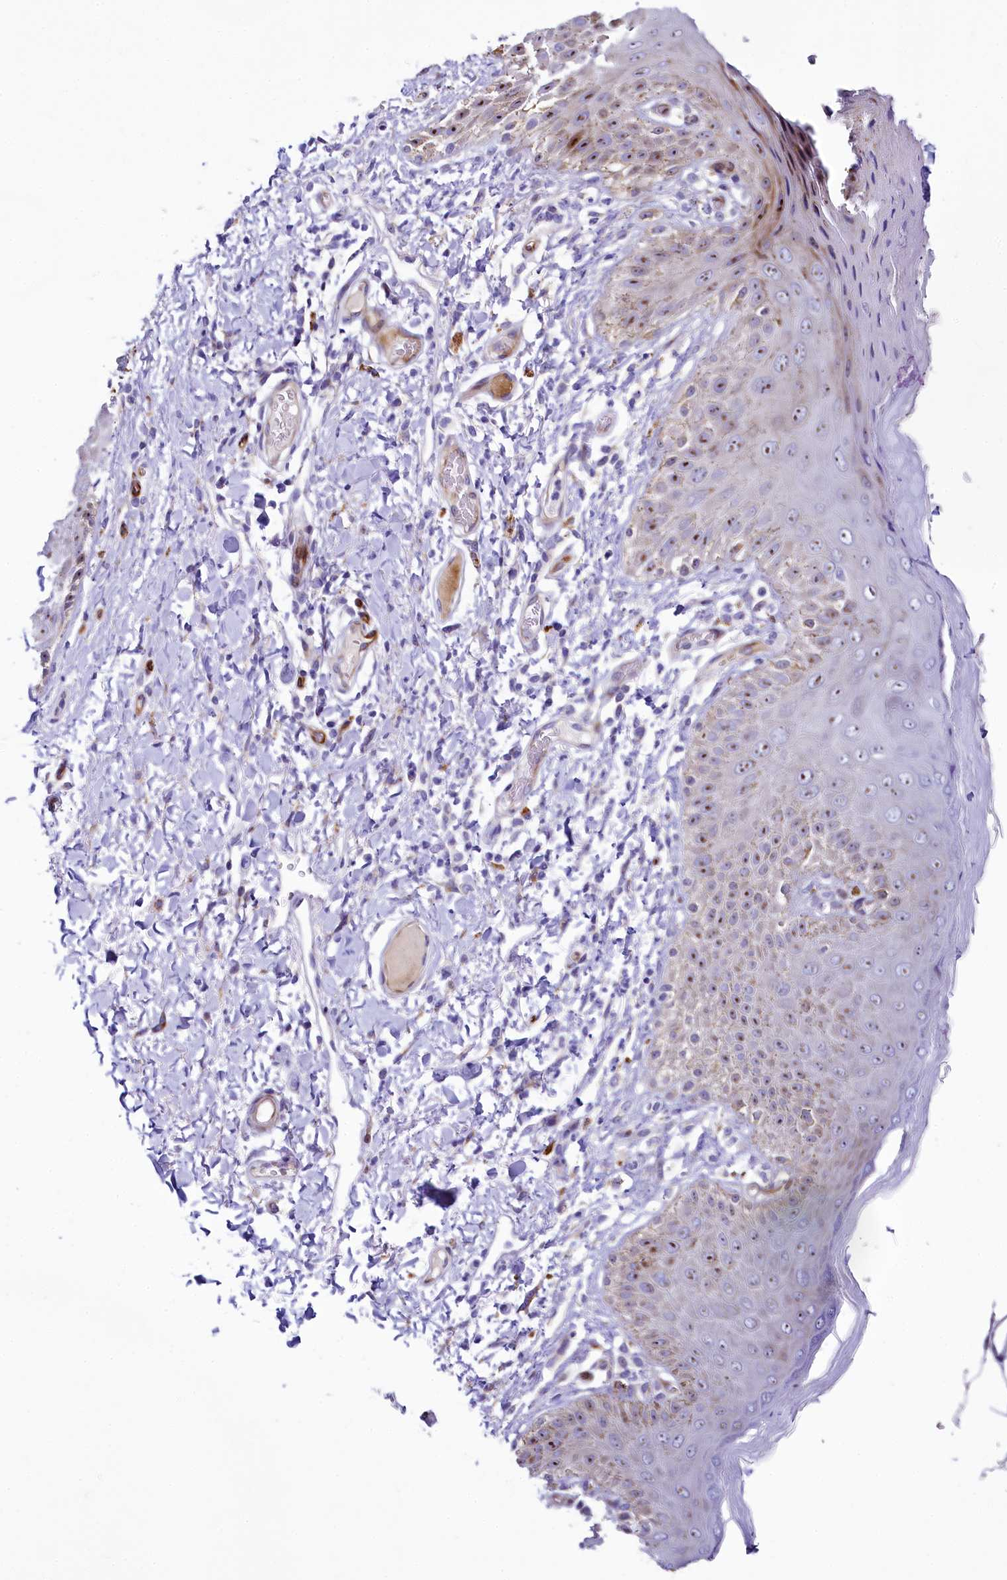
{"staining": {"intensity": "moderate", "quantity": "<25%", "location": "nuclear"}, "tissue": "skin", "cell_type": "Epidermal cells", "image_type": "normal", "snomed": [{"axis": "morphology", "description": "Normal tissue, NOS"}, {"axis": "topography", "description": "Anal"}], "caption": "Protein expression analysis of benign human skin reveals moderate nuclear expression in about <25% of epidermal cells. The staining is performed using DAB (3,3'-diaminobenzidine) brown chromogen to label protein expression. The nuclei are counter-stained blue using hematoxylin.", "gene": "SH3TC2", "patient": {"sex": "male", "age": 44}}